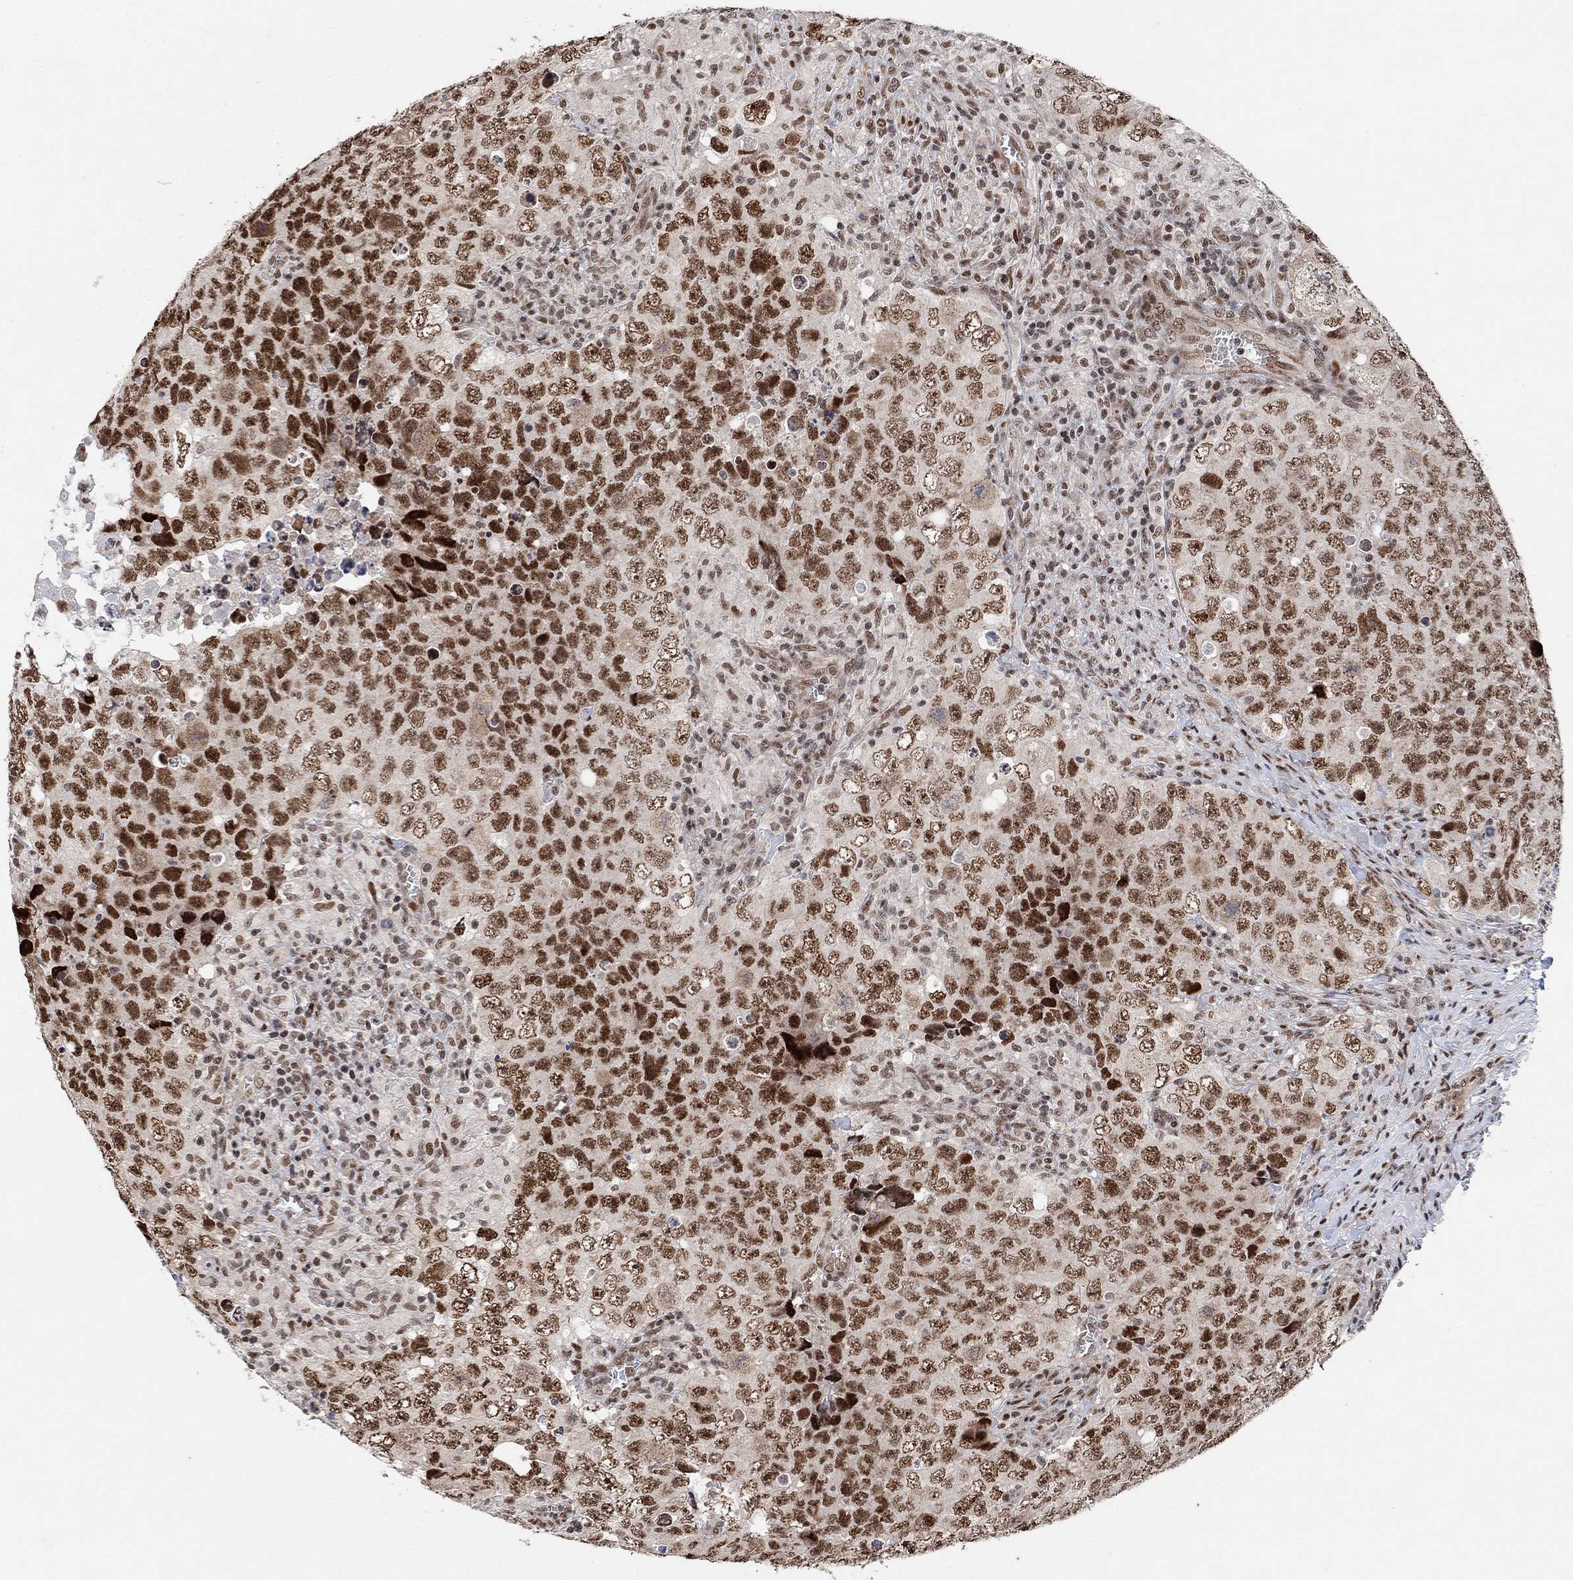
{"staining": {"intensity": "strong", "quantity": ">75%", "location": "nuclear"}, "tissue": "testis cancer", "cell_type": "Tumor cells", "image_type": "cancer", "snomed": [{"axis": "morphology", "description": "Seminoma, NOS"}, {"axis": "topography", "description": "Testis"}], "caption": "A brown stain labels strong nuclear expression of a protein in testis seminoma tumor cells.", "gene": "E4F1", "patient": {"sex": "male", "age": 34}}